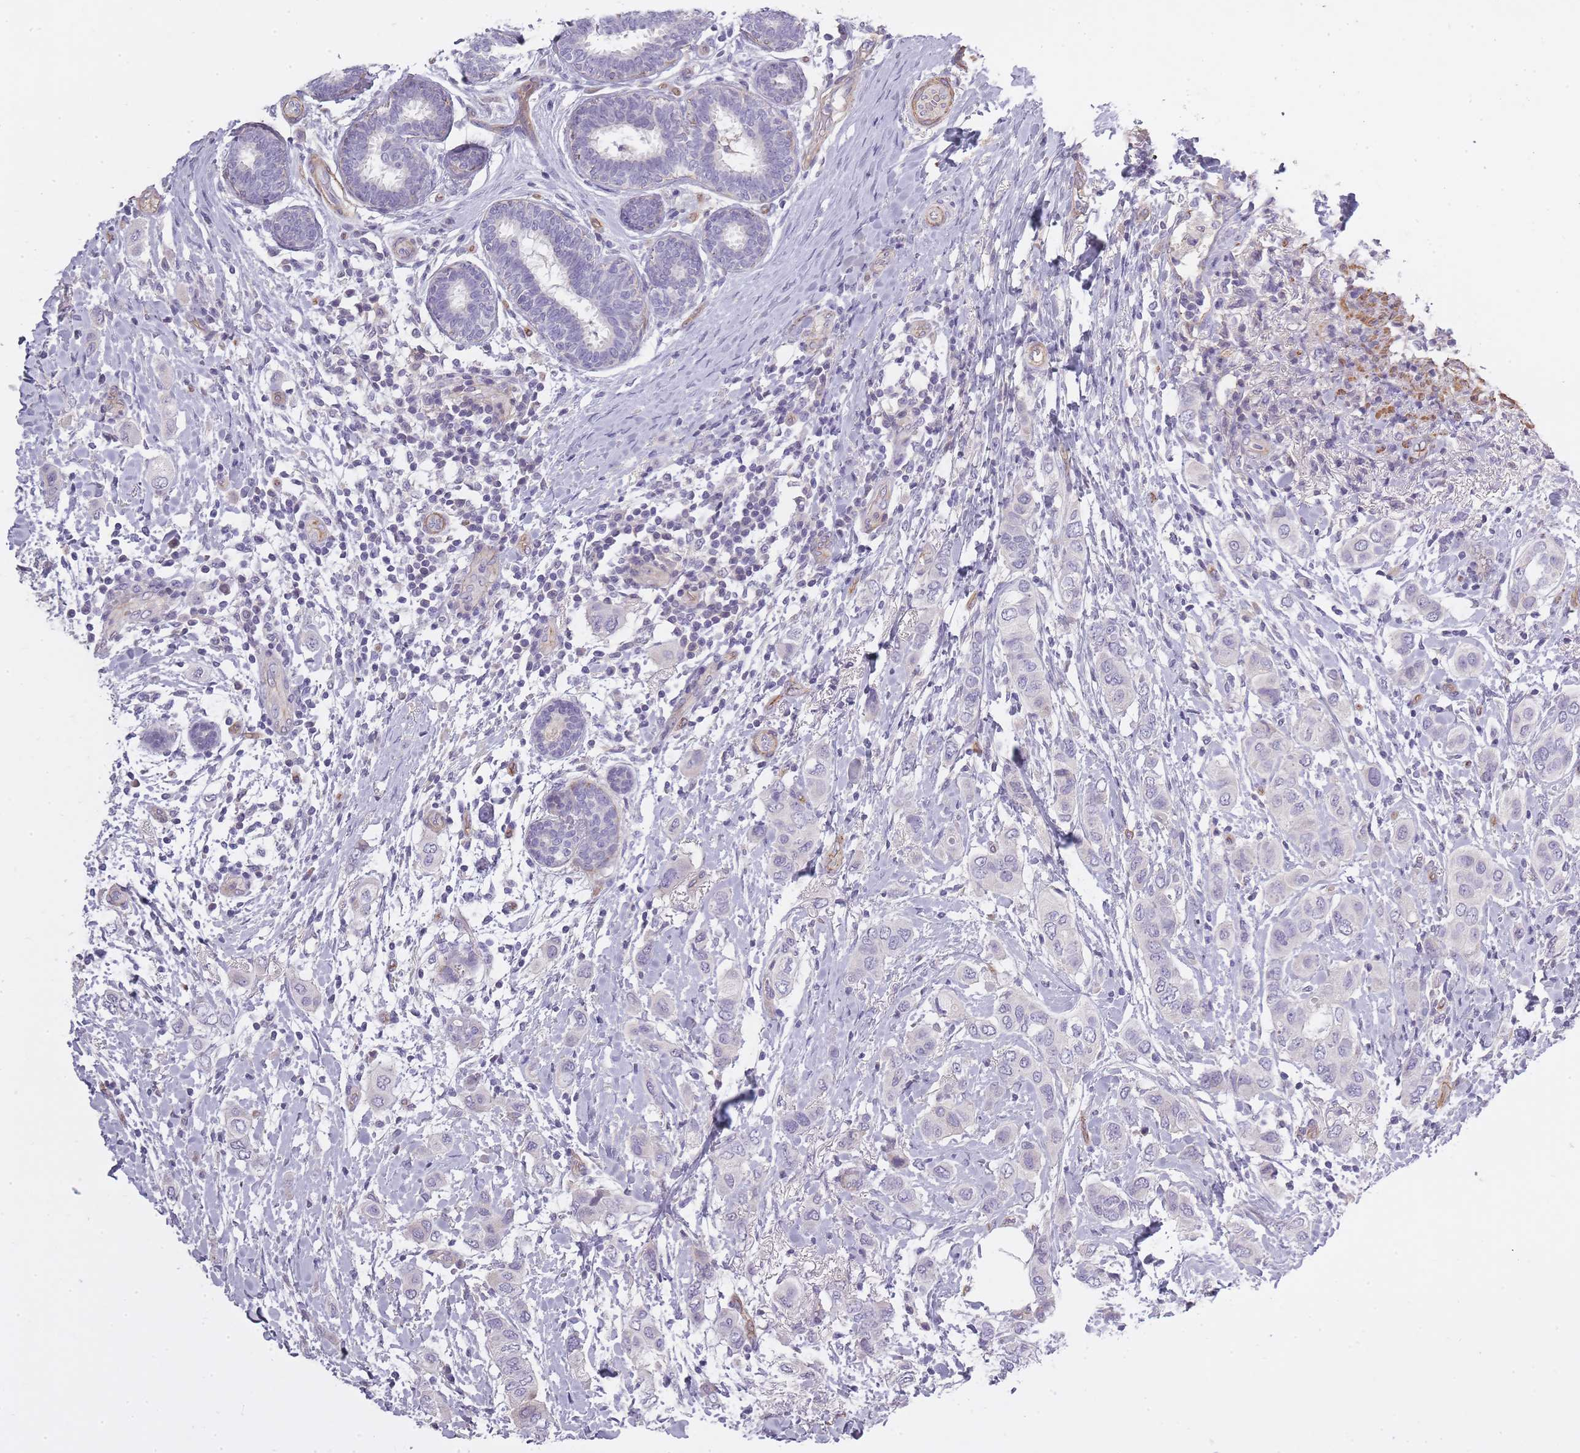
{"staining": {"intensity": "negative", "quantity": "none", "location": "none"}, "tissue": "breast cancer", "cell_type": "Tumor cells", "image_type": "cancer", "snomed": [{"axis": "morphology", "description": "Lobular carcinoma"}, {"axis": "topography", "description": "Breast"}], "caption": "This is an immunohistochemistry micrograph of breast lobular carcinoma. There is no staining in tumor cells.", "gene": "SLC8A2", "patient": {"sex": "female", "age": 51}}